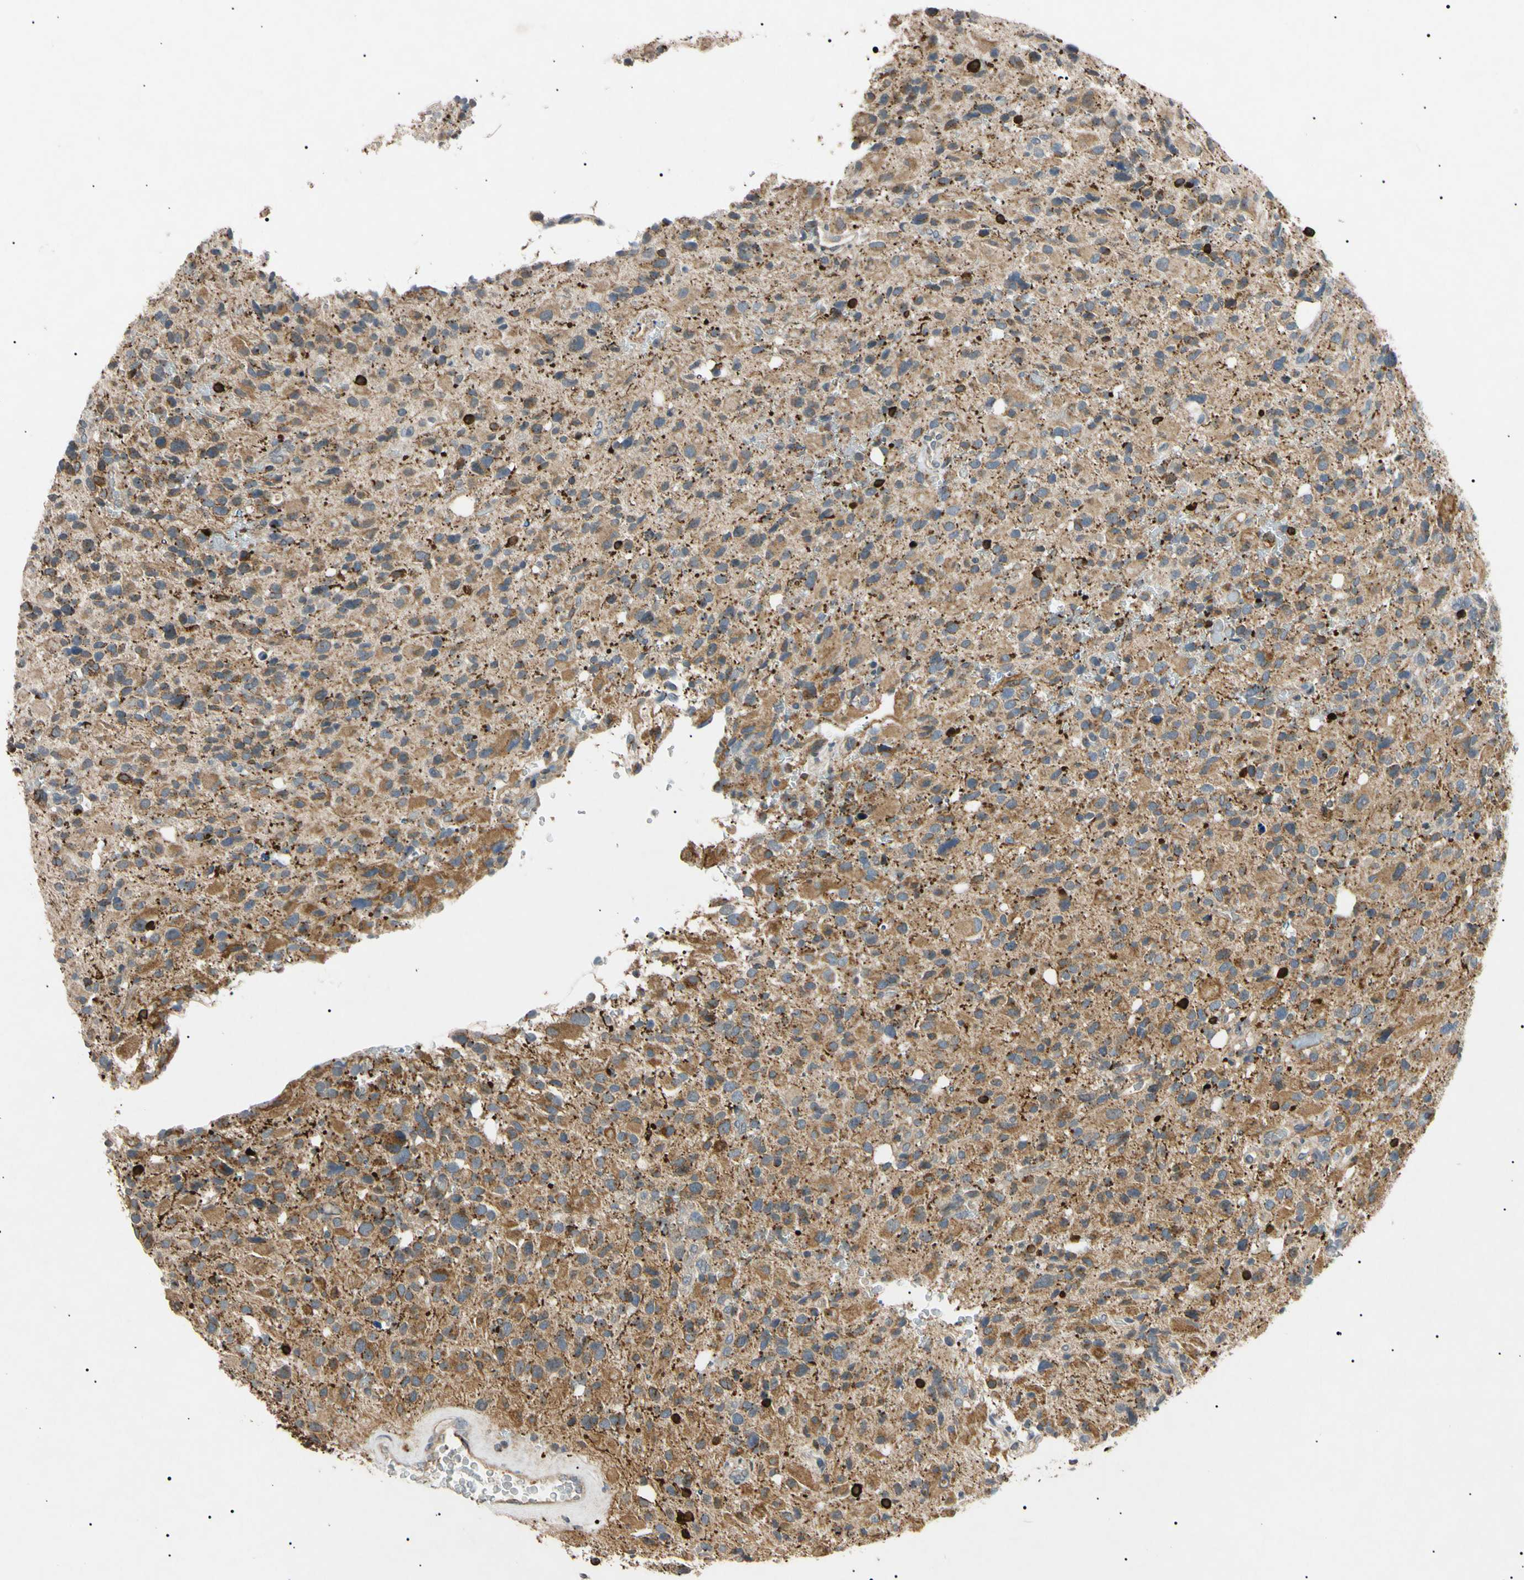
{"staining": {"intensity": "strong", "quantity": "<25%", "location": "cytoplasmic/membranous,nuclear"}, "tissue": "glioma", "cell_type": "Tumor cells", "image_type": "cancer", "snomed": [{"axis": "morphology", "description": "Glioma, malignant, High grade"}, {"axis": "topography", "description": "Brain"}], "caption": "Glioma stained for a protein reveals strong cytoplasmic/membranous and nuclear positivity in tumor cells.", "gene": "TUBB4A", "patient": {"sex": "male", "age": 48}}